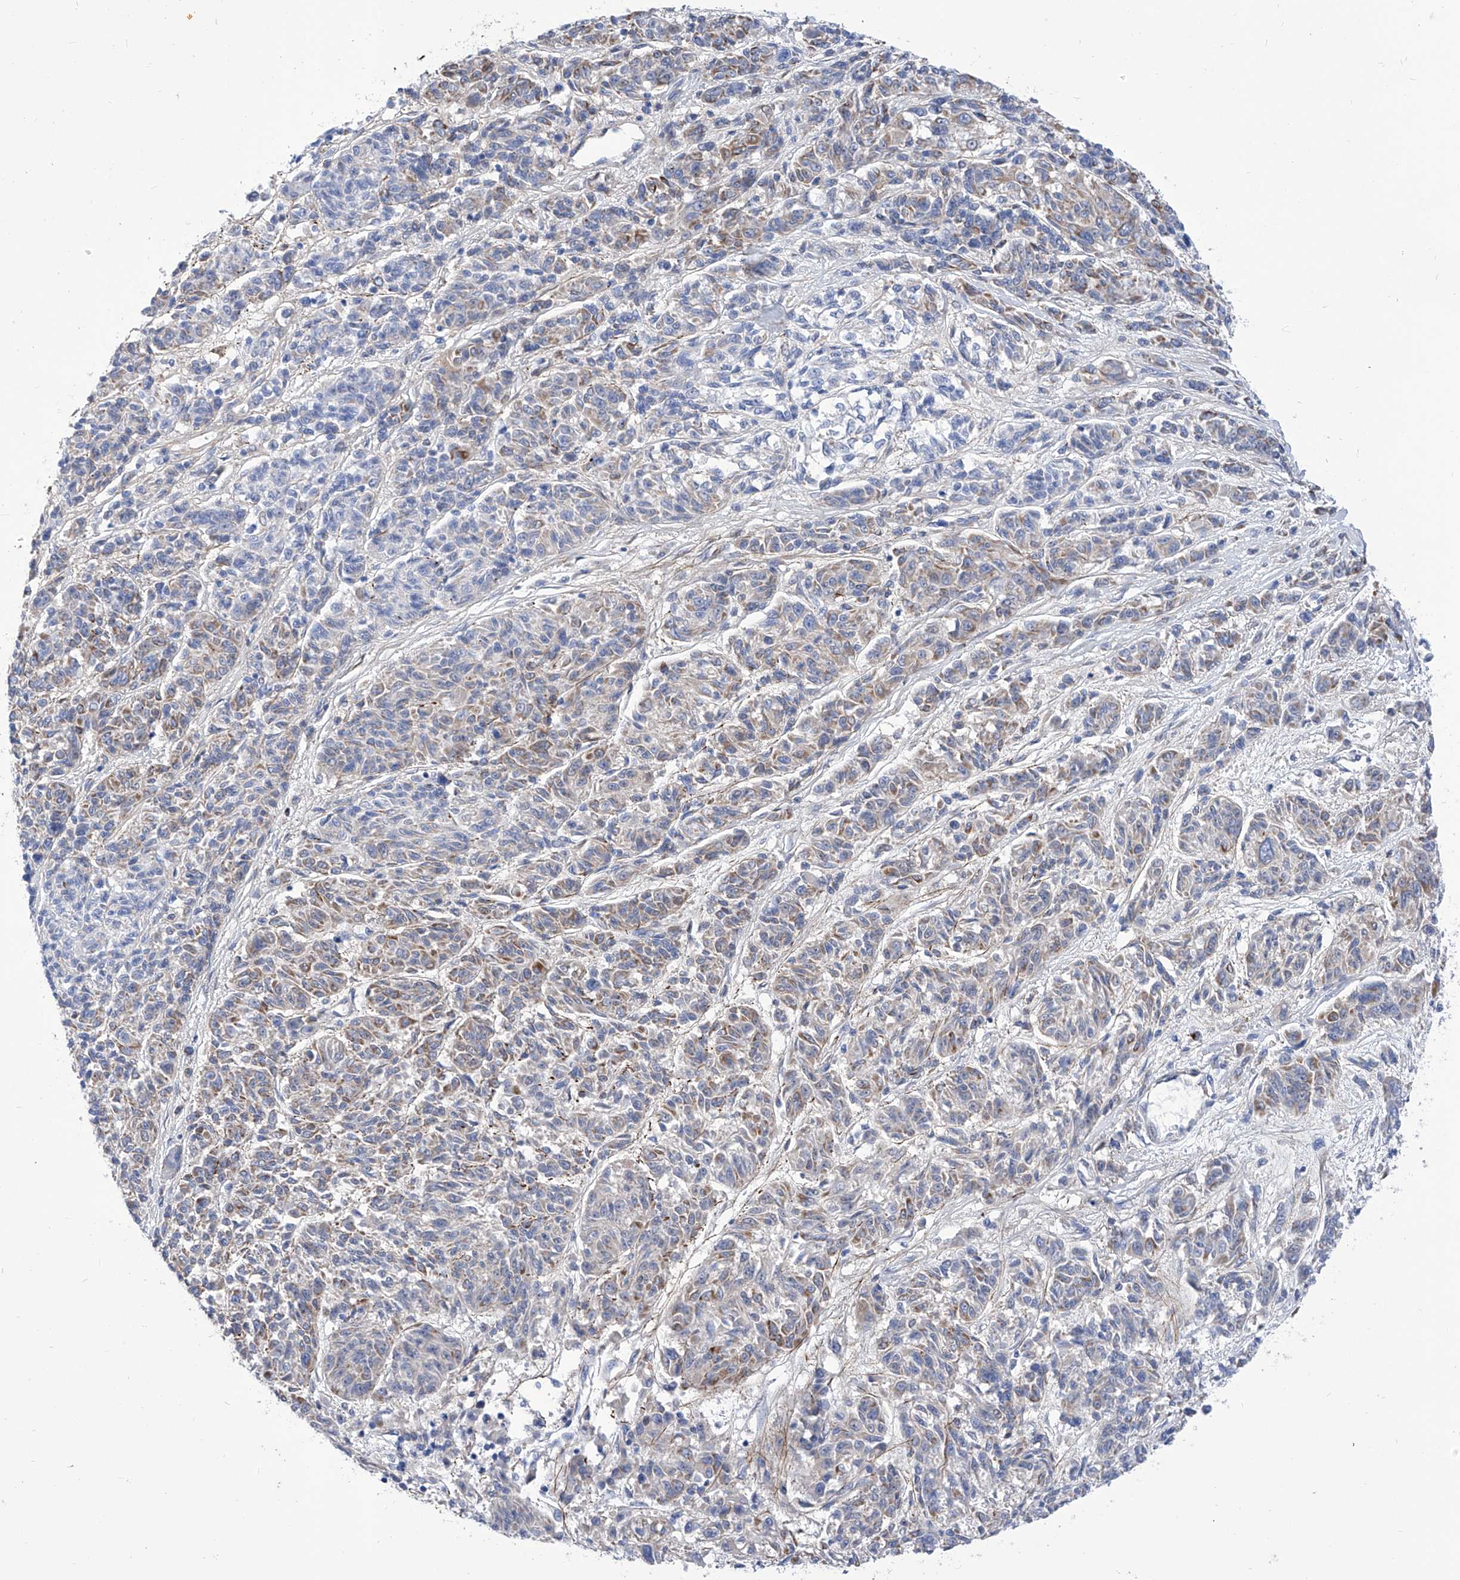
{"staining": {"intensity": "weak", "quantity": "25%-75%", "location": "cytoplasmic/membranous"}, "tissue": "melanoma", "cell_type": "Tumor cells", "image_type": "cancer", "snomed": [{"axis": "morphology", "description": "Malignant melanoma, NOS"}, {"axis": "topography", "description": "Skin"}], "caption": "Immunohistochemistry staining of melanoma, which displays low levels of weak cytoplasmic/membranous positivity in about 25%-75% of tumor cells indicating weak cytoplasmic/membranous protein staining. The staining was performed using DAB (brown) for protein detection and nuclei were counterstained in hematoxylin (blue).", "gene": "SRBD1", "patient": {"sex": "male", "age": 53}}